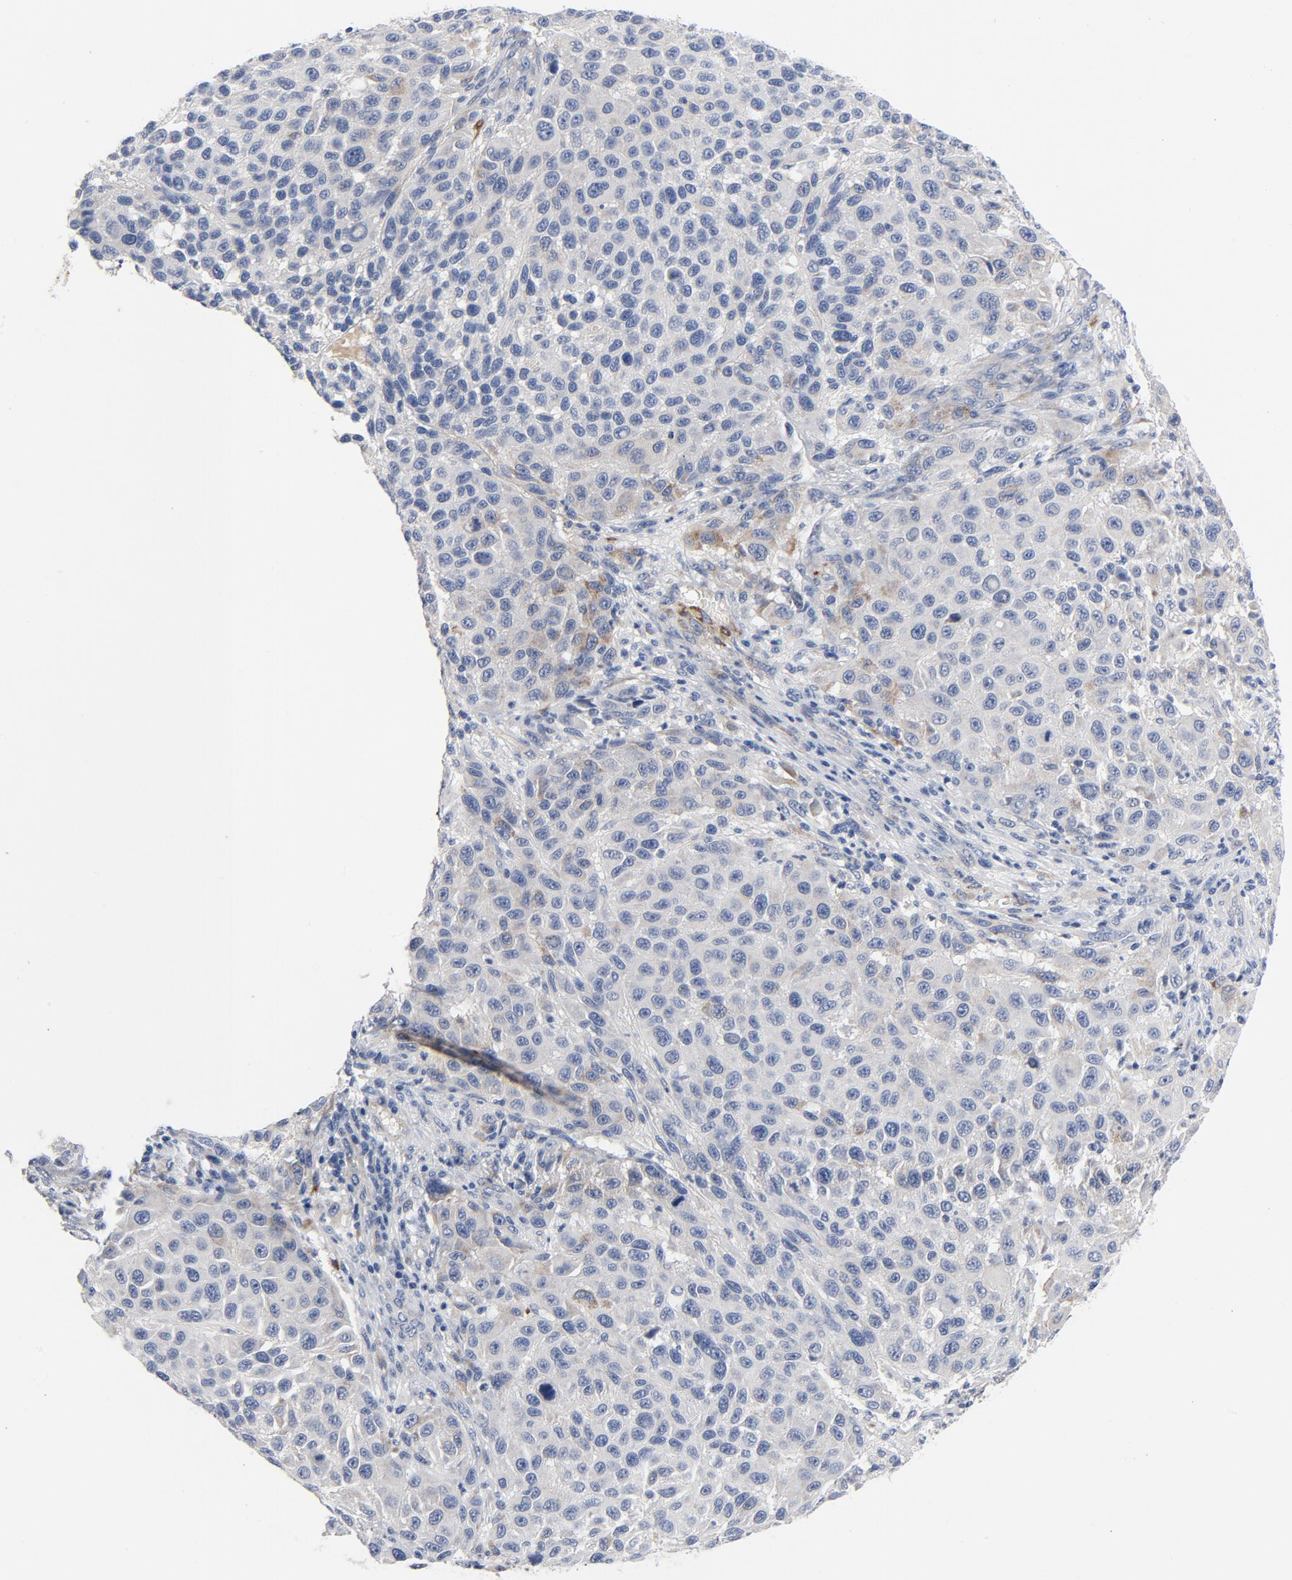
{"staining": {"intensity": "weak", "quantity": "25%-75%", "location": "cytoplasmic/membranous"}, "tissue": "melanoma", "cell_type": "Tumor cells", "image_type": "cancer", "snomed": [{"axis": "morphology", "description": "Malignant melanoma, Metastatic site"}, {"axis": "topography", "description": "Lymph node"}], "caption": "Immunohistochemical staining of human melanoma displays low levels of weak cytoplasmic/membranous protein expression in about 25%-75% of tumor cells.", "gene": "LAMC1", "patient": {"sex": "male", "age": 61}}